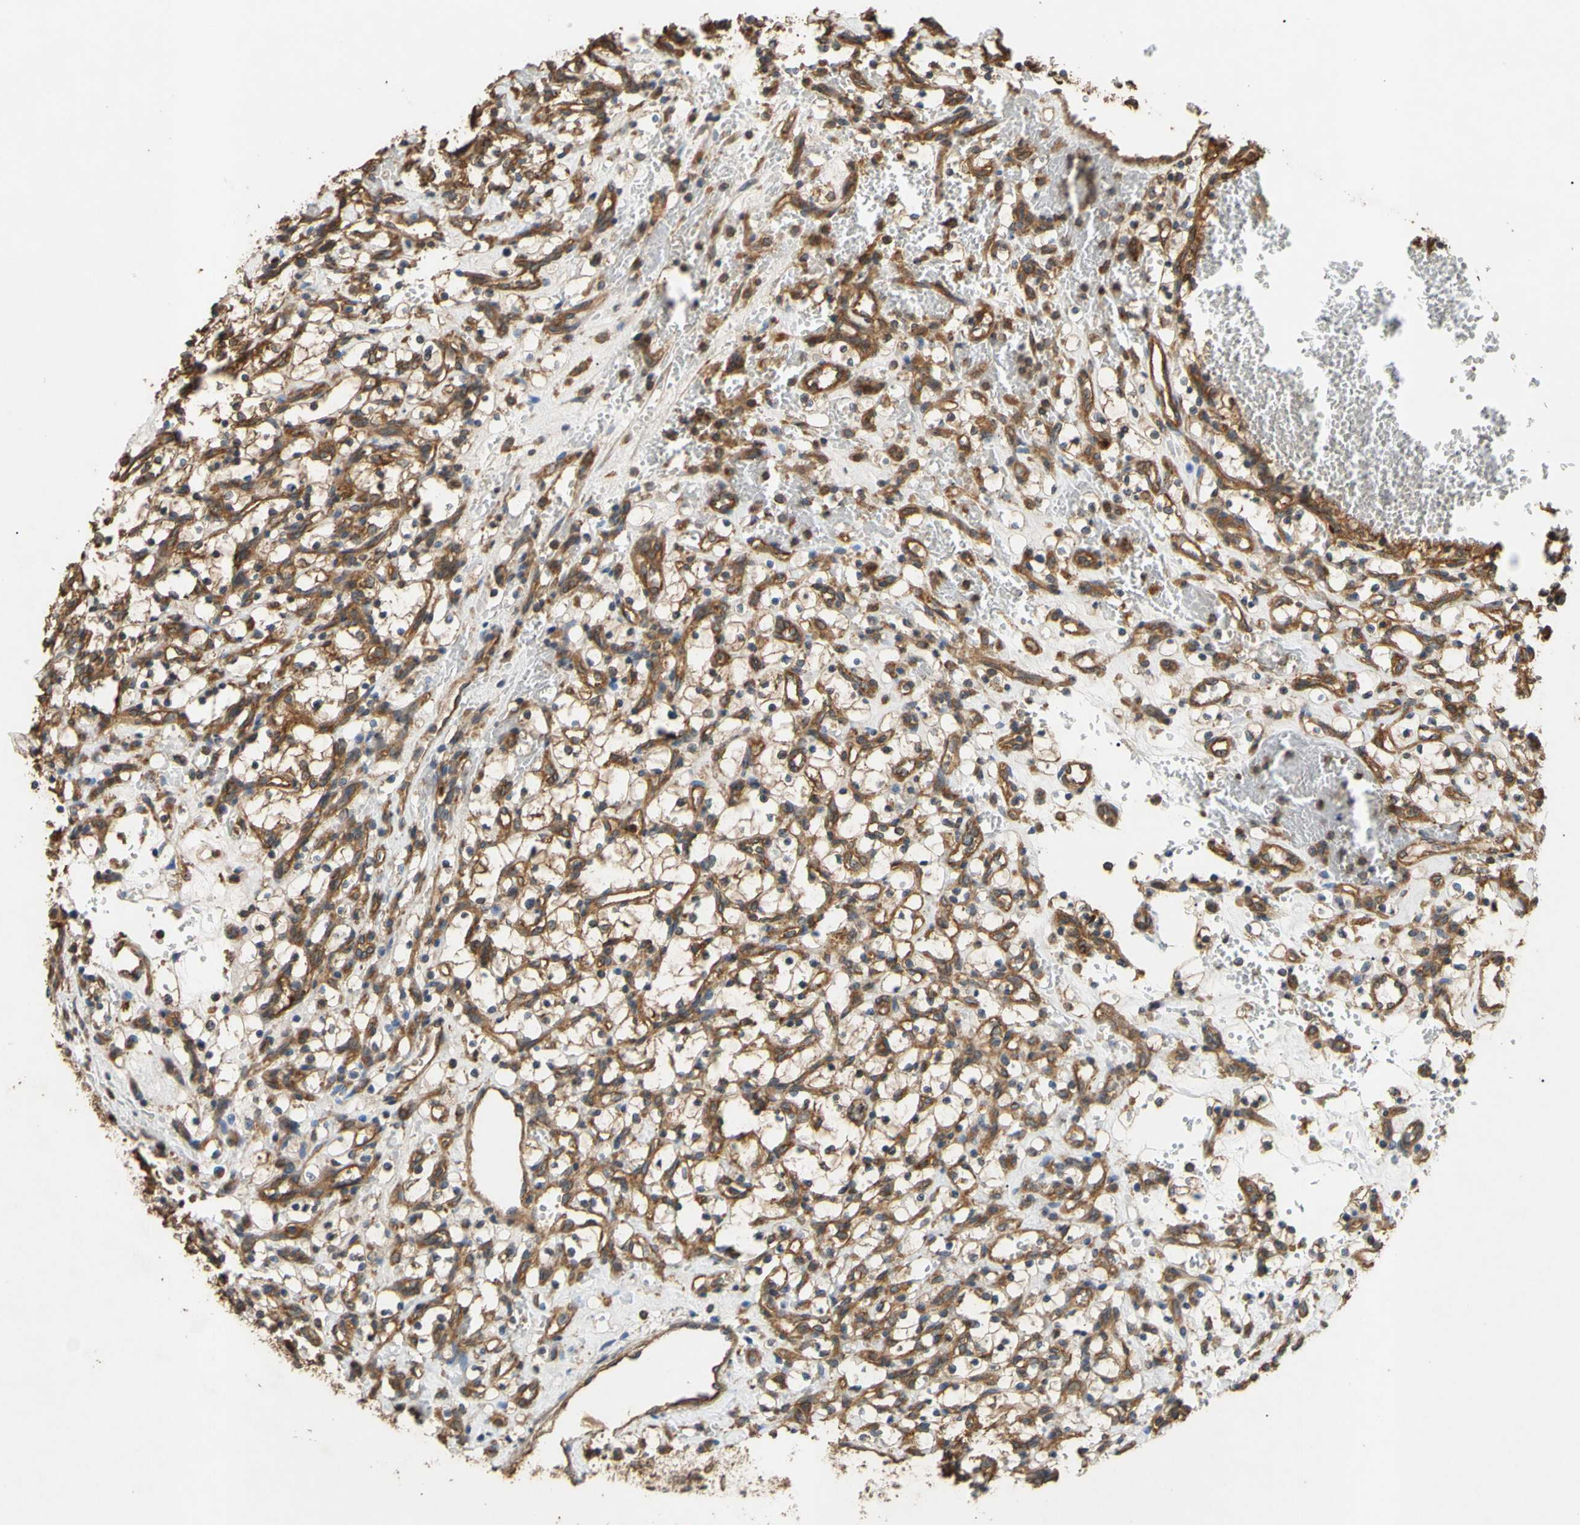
{"staining": {"intensity": "moderate", "quantity": ">75%", "location": "cytoplasmic/membranous"}, "tissue": "renal cancer", "cell_type": "Tumor cells", "image_type": "cancer", "snomed": [{"axis": "morphology", "description": "Adenocarcinoma, NOS"}, {"axis": "topography", "description": "Kidney"}], "caption": "A high-resolution image shows immunohistochemistry staining of adenocarcinoma (renal), which exhibits moderate cytoplasmic/membranous staining in approximately >75% of tumor cells. The protein of interest is stained brown, and the nuclei are stained in blue (DAB IHC with brightfield microscopy, high magnification).", "gene": "CTTN", "patient": {"sex": "female", "age": 69}}